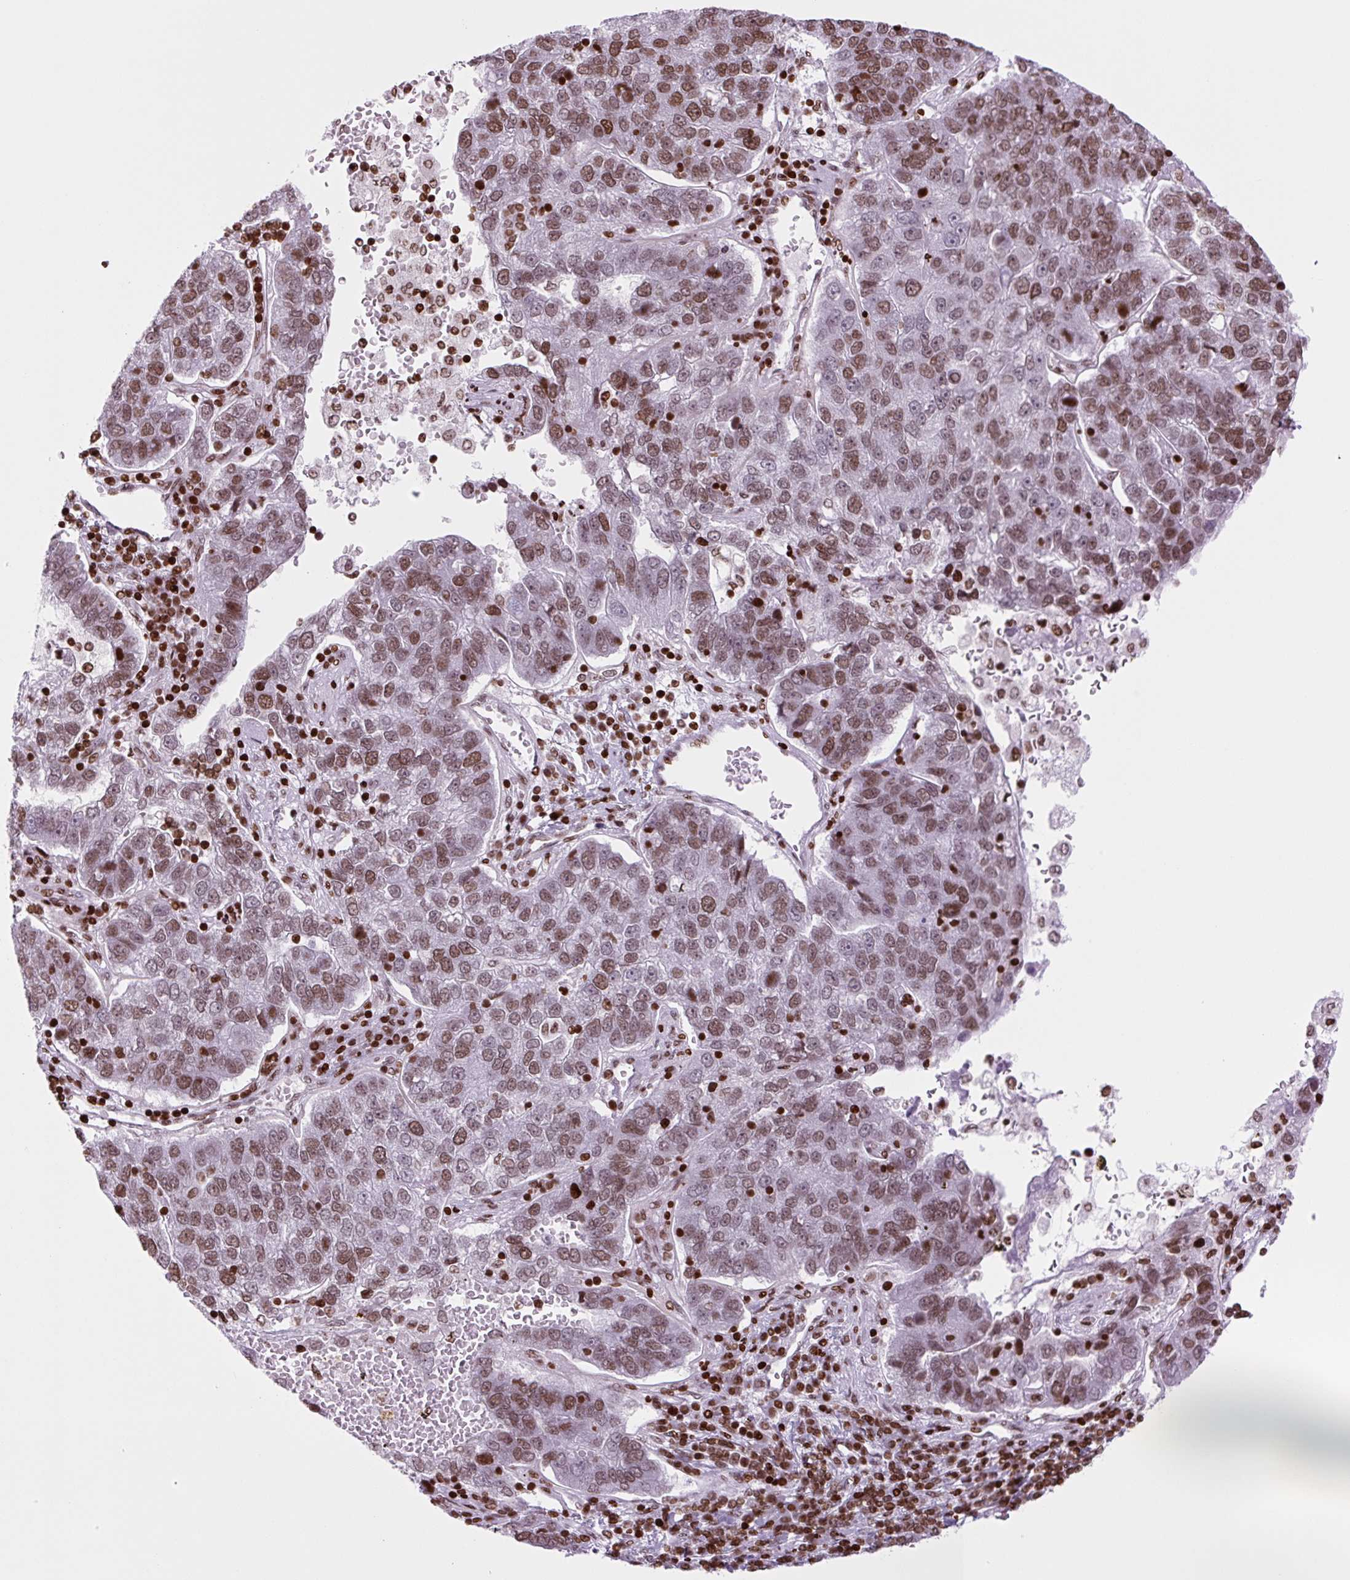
{"staining": {"intensity": "moderate", "quantity": ">75%", "location": "nuclear"}, "tissue": "pancreatic cancer", "cell_type": "Tumor cells", "image_type": "cancer", "snomed": [{"axis": "morphology", "description": "Adenocarcinoma, NOS"}, {"axis": "topography", "description": "Pancreas"}], "caption": "This image exhibits IHC staining of pancreatic adenocarcinoma, with medium moderate nuclear staining in about >75% of tumor cells.", "gene": "H1-3", "patient": {"sex": "female", "age": 61}}